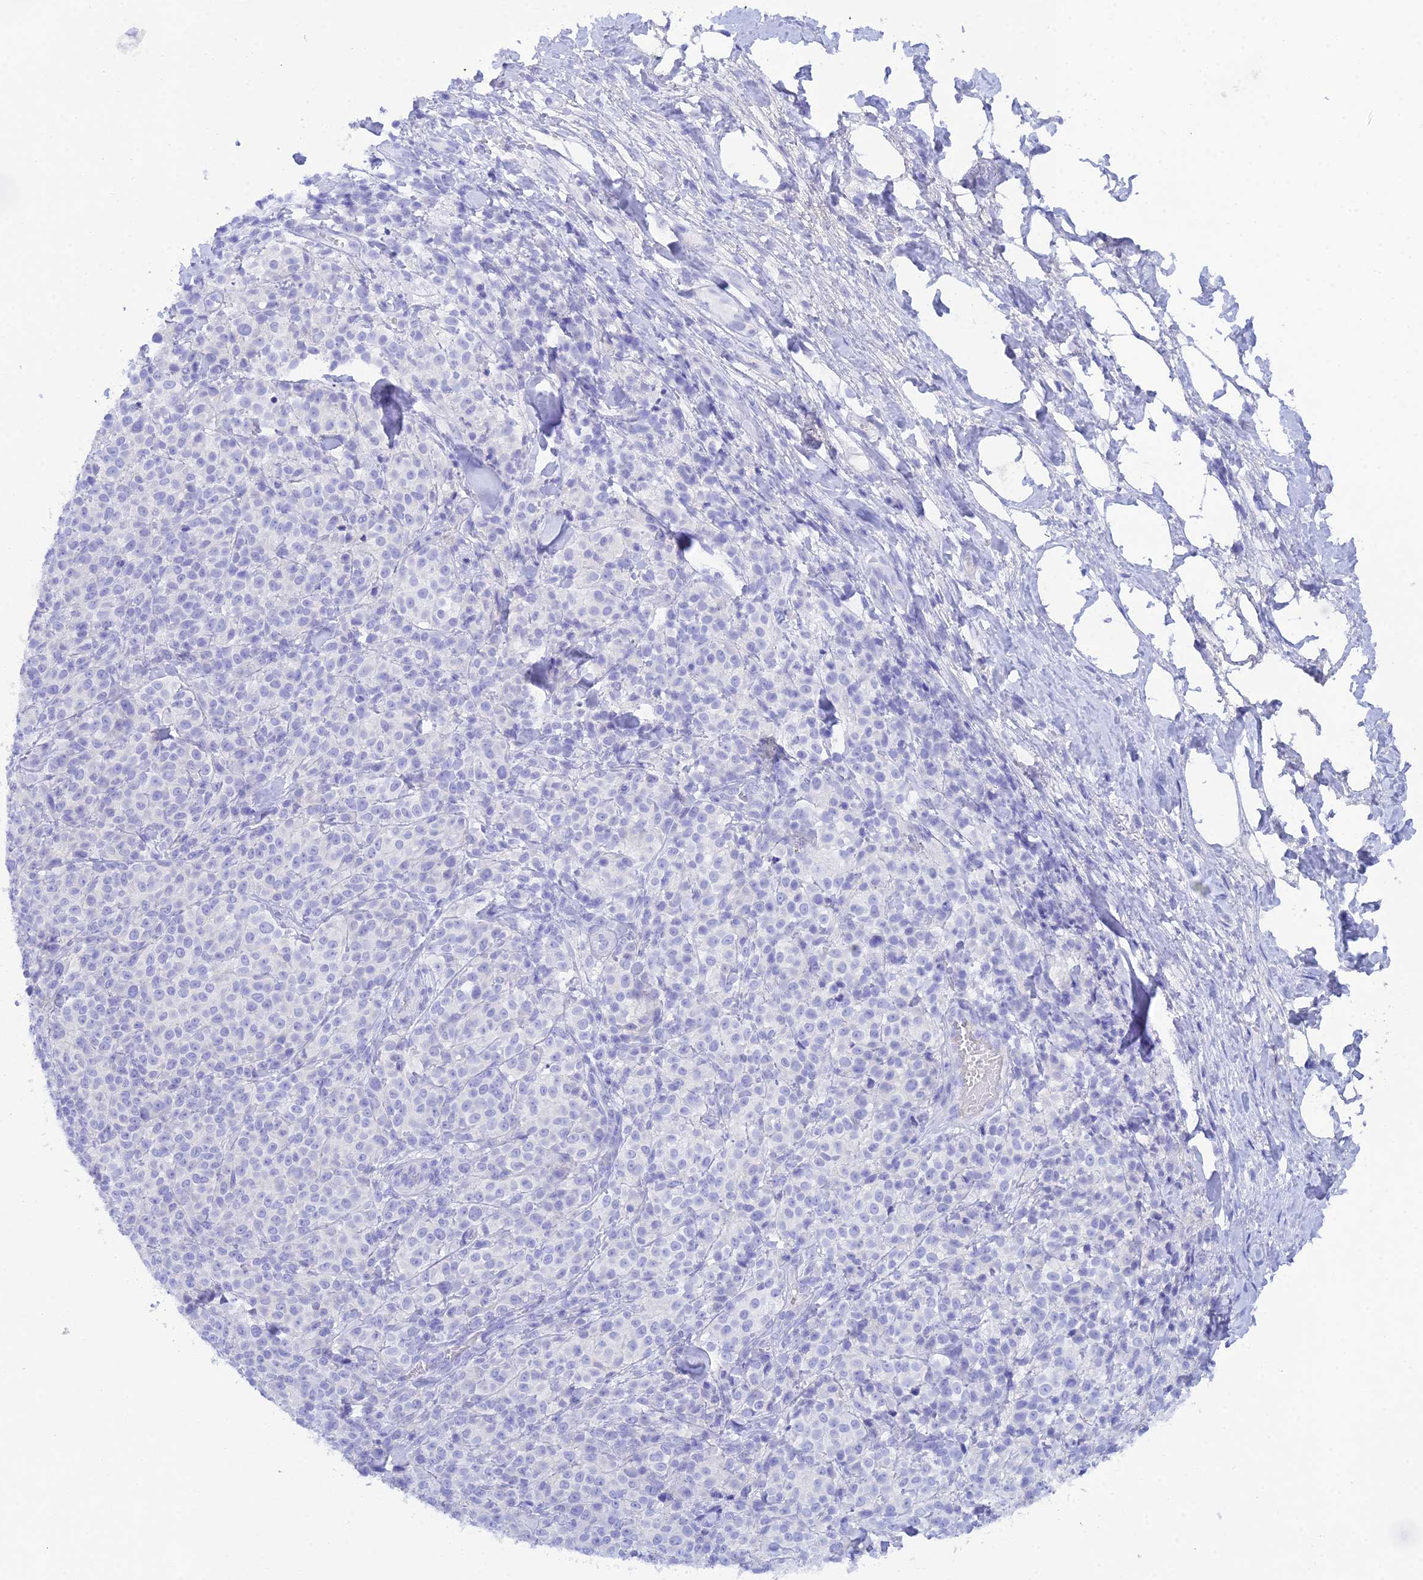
{"staining": {"intensity": "negative", "quantity": "none", "location": "none"}, "tissue": "melanoma", "cell_type": "Tumor cells", "image_type": "cancer", "snomed": [{"axis": "morphology", "description": "Normal tissue, NOS"}, {"axis": "morphology", "description": "Malignant melanoma, NOS"}, {"axis": "topography", "description": "Skin"}], "caption": "IHC photomicrograph of neoplastic tissue: human malignant melanoma stained with DAB (3,3'-diaminobenzidine) reveals no significant protein staining in tumor cells.", "gene": "REG1A", "patient": {"sex": "female", "age": 34}}